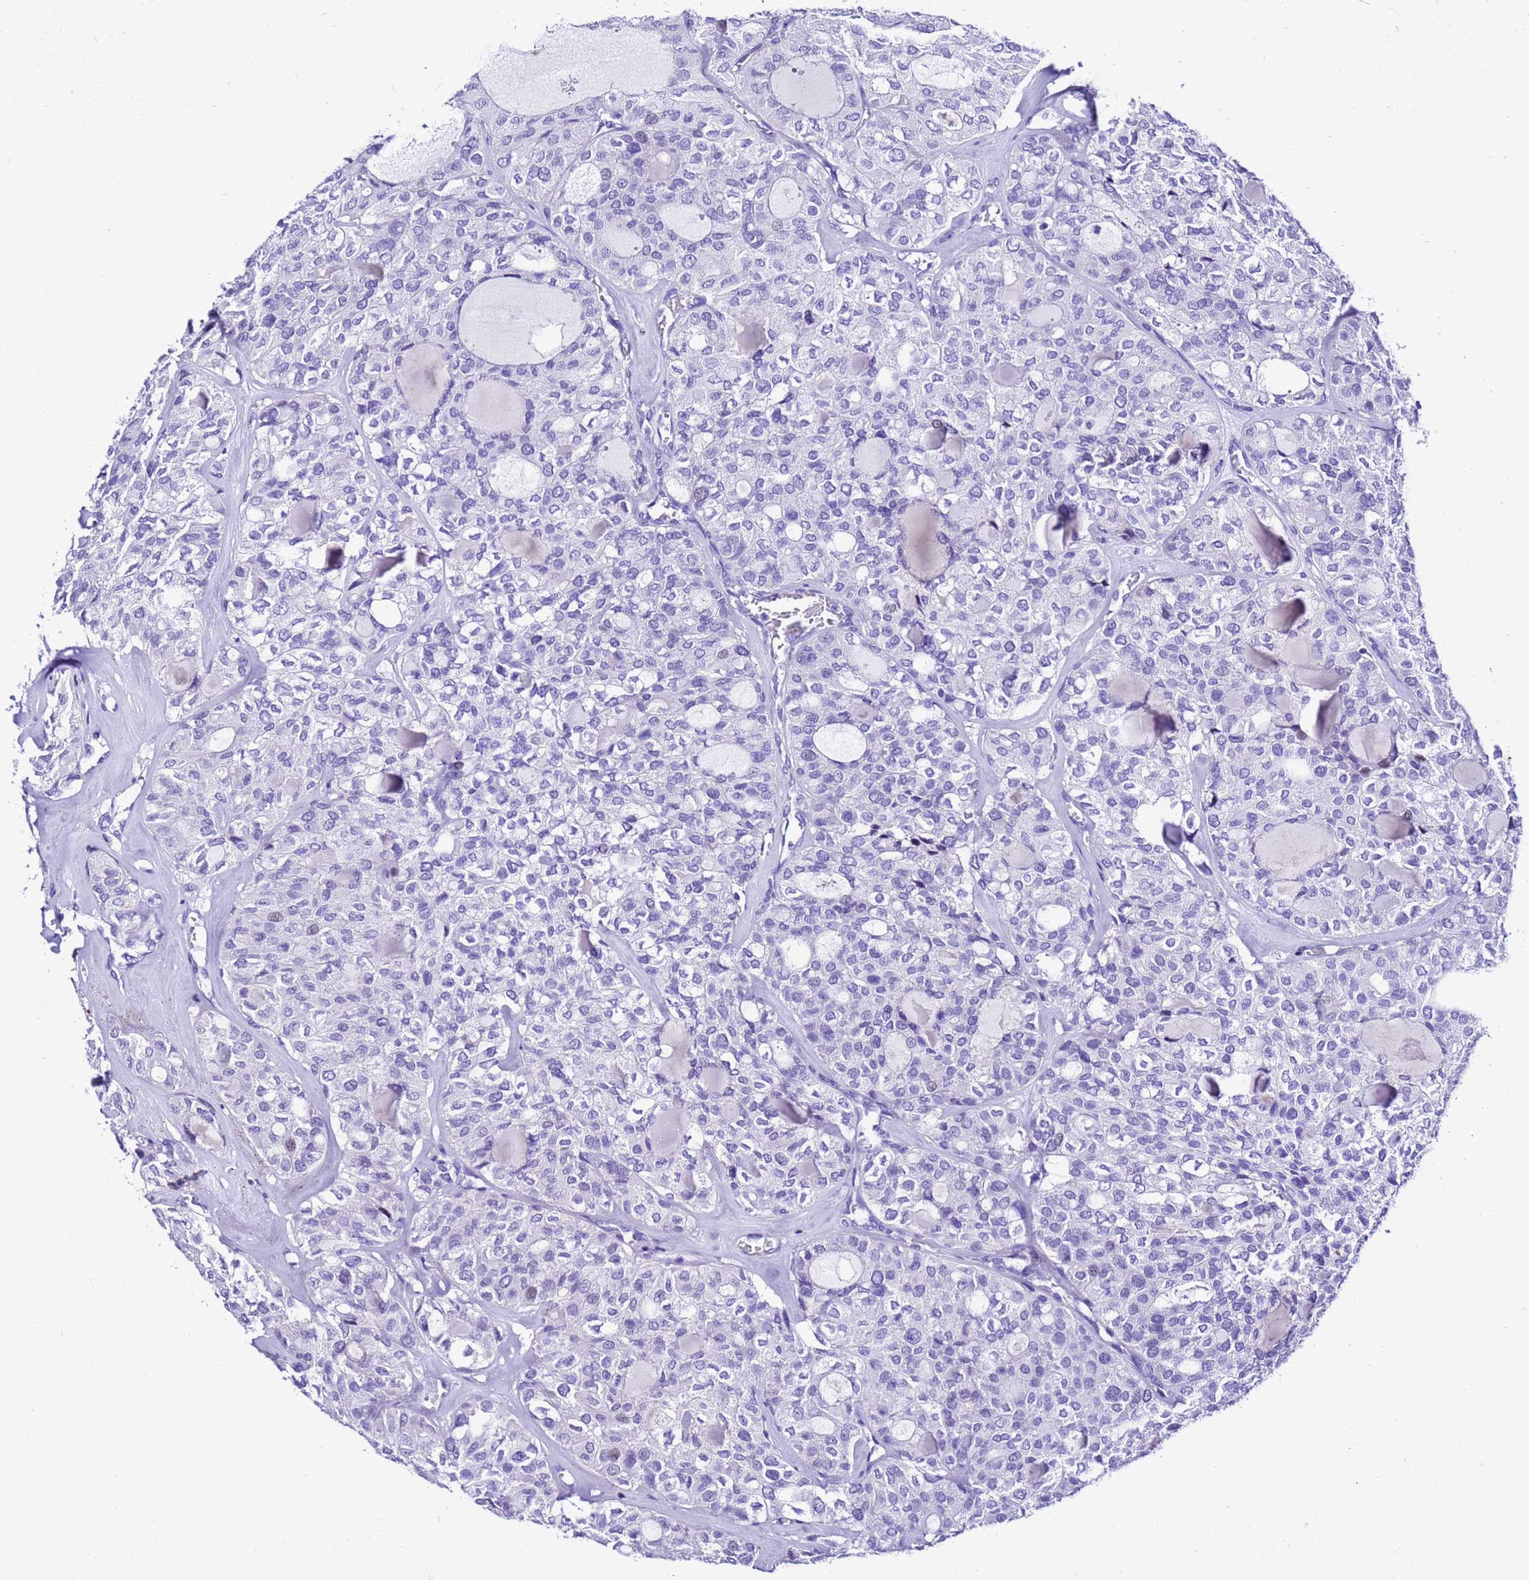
{"staining": {"intensity": "negative", "quantity": "none", "location": "none"}, "tissue": "thyroid cancer", "cell_type": "Tumor cells", "image_type": "cancer", "snomed": [{"axis": "morphology", "description": "Follicular adenoma carcinoma, NOS"}, {"axis": "topography", "description": "Thyroid gland"}], "caption": "Immunohistochemistry (IHC) micrograph of neoplastic tissue: human thyroid cancer stained with DAB demonstrates no significant protein expression in tumor cells.", "gene": "ZNF417", "patient": {"sex": "male", "age": 75}}